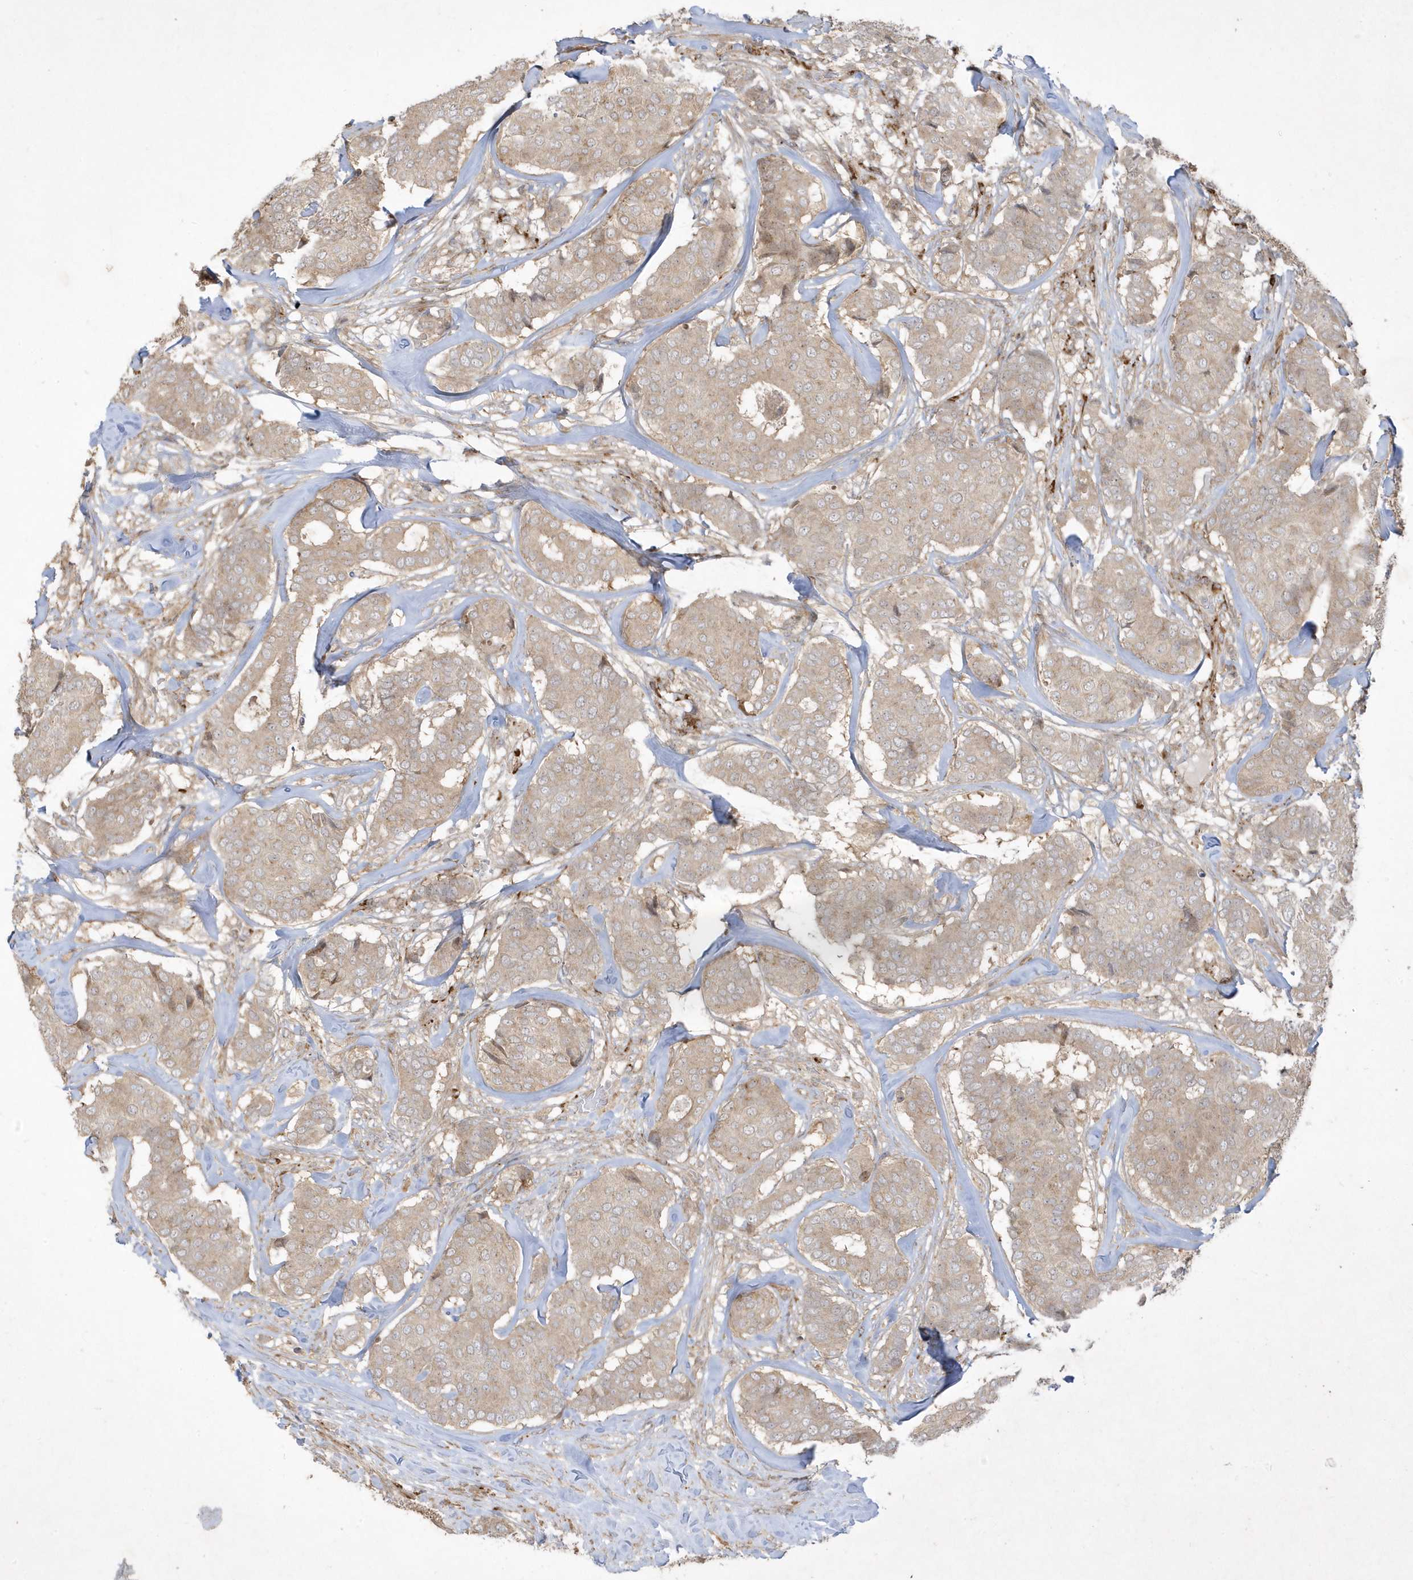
{"staining": {"intensity": "weak", "quantity": "<25%", "location": "cytoplasmic/membranous"}, "tissue": "breast cancer", "cell_type": "Tumor cells", "image_type": "cancer", "snomed": [{"axis": "morphology", "description": "Duct carcinoma"}, {"axis": "topography", "description": "Breast"}], "caption": "High power microscopy image of an immunohistochemistry histopathology image of breast cancer (infiltrating ductal carcinoma), revealing no significant staining in tumor cells. (DAB (3,3'-diaminobenzidine) IHC visualized using brightfield microscopy, high magnification).", "gene": "IFT57", "patient": {"sex": "female", "age": 75}}